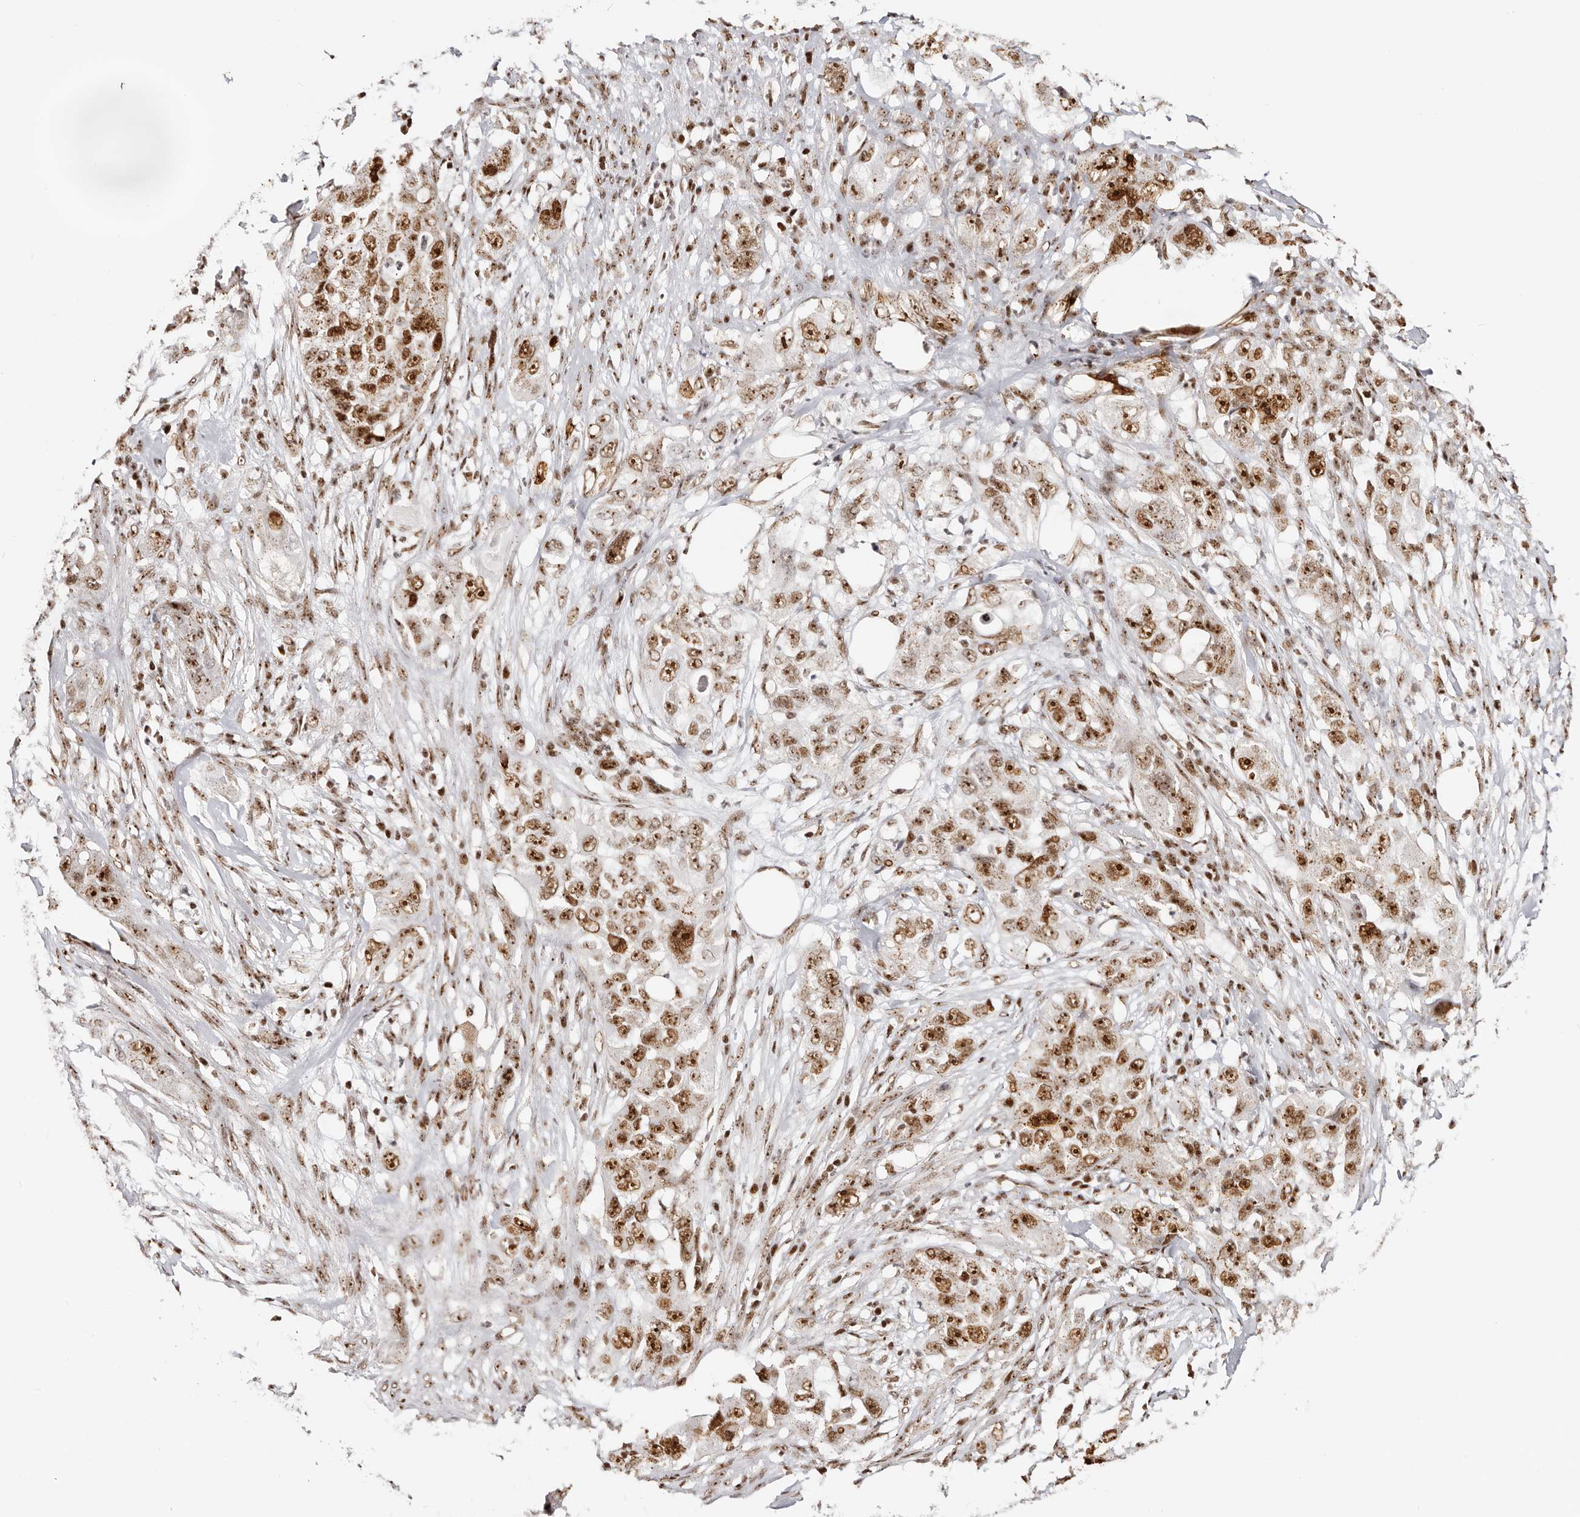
{"staining": {"intensity": "strong", "quantity": ">75%", "location": "nuclear"}, "tissue": "pancreatic cancer", "cell_type": "Tumor cells", "image_type": "cancer", "snomed": [{"axis": "morphology", "description": "Adenocarcinoma, NOS"}, {"axis": "topography", "description": "Pancreas"}], "caption": "This image demonstrates immunohistochemistry (IHC) staining of human pancreatic cancer, with high strong nuclear staining in about >75% of tumor cells.", "gene": "IQGAP3", "patient": {"sex": "female", "age": 78}}